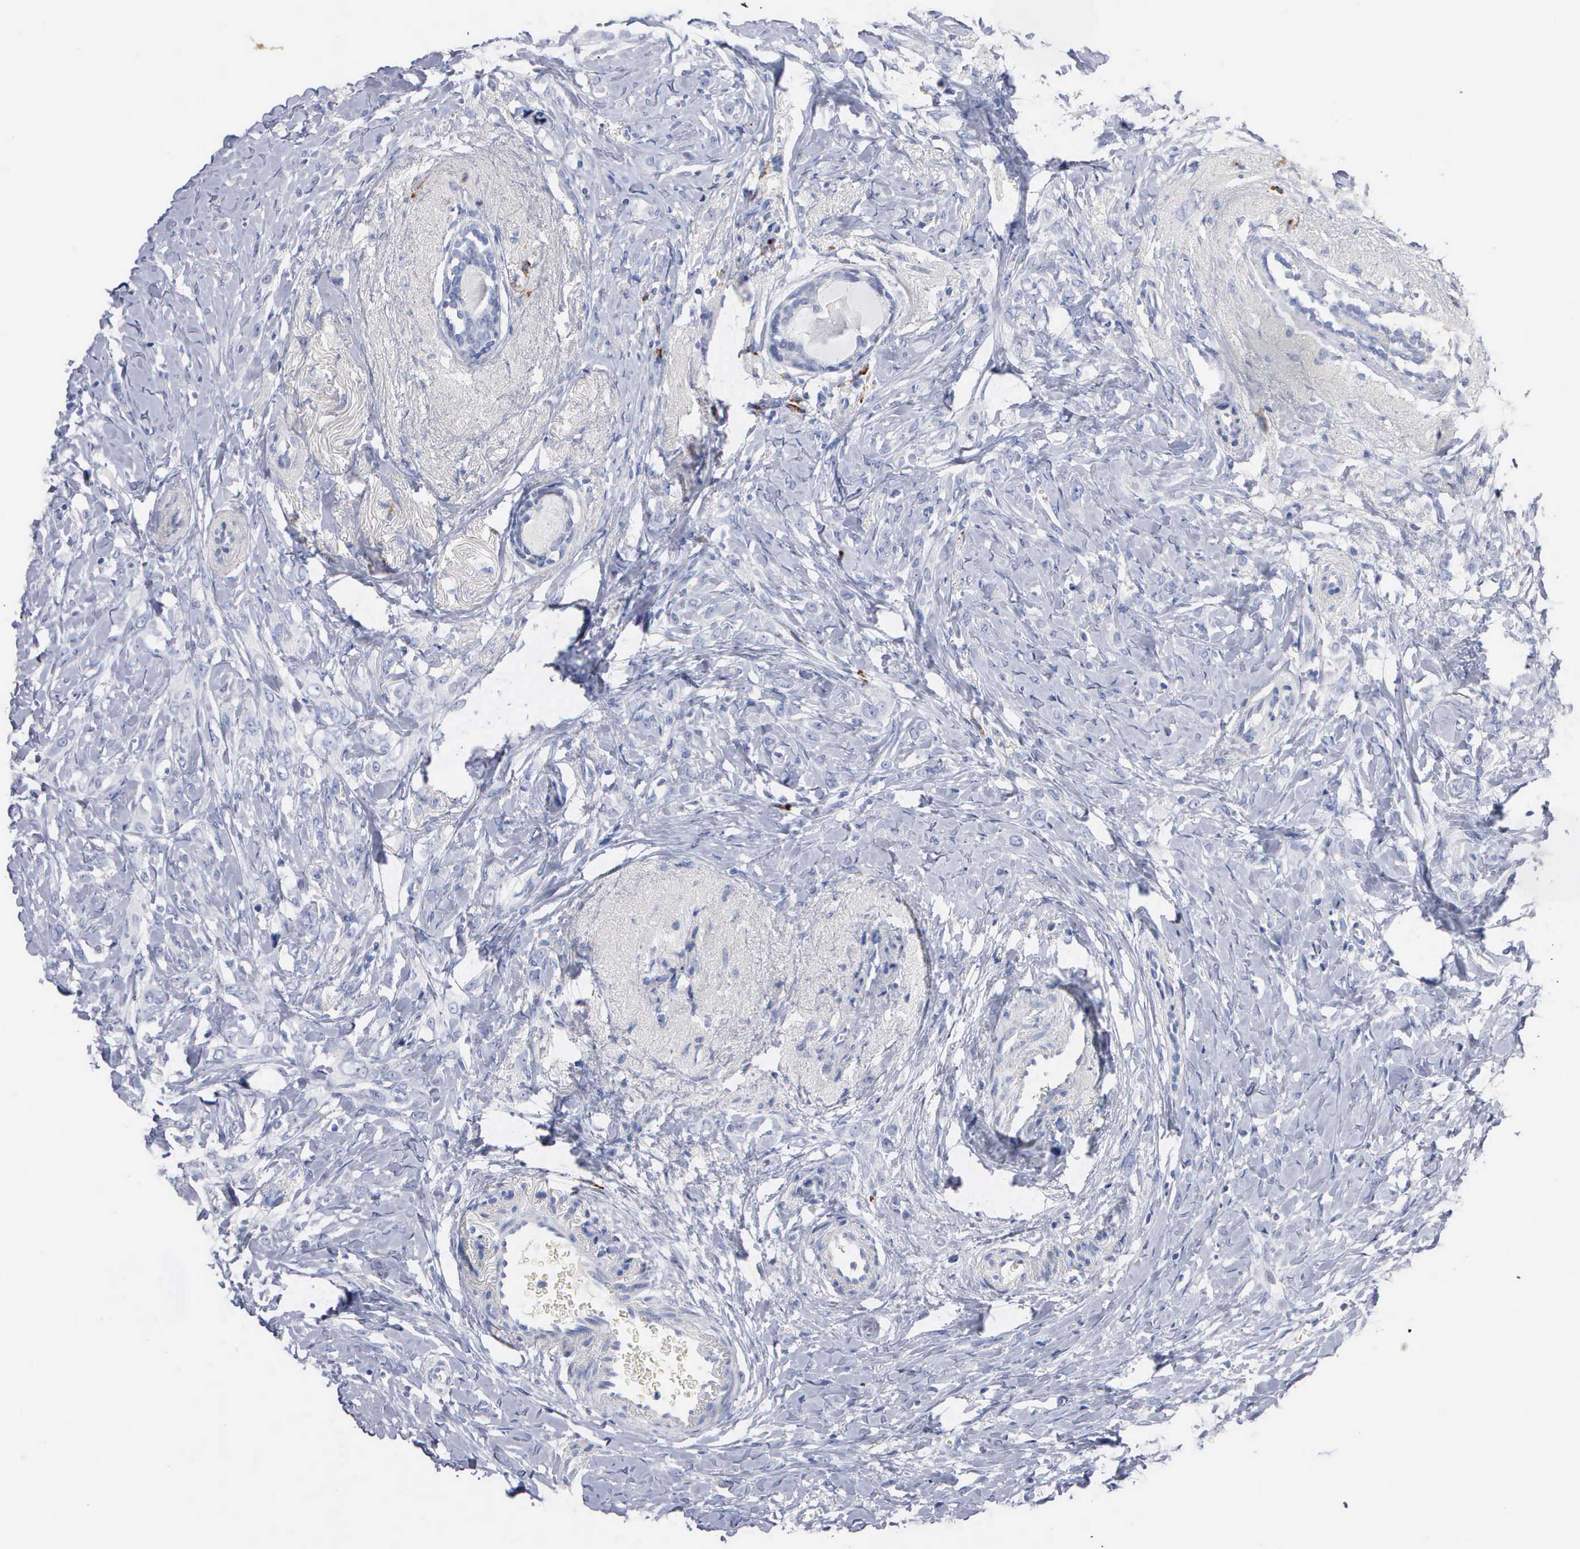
{"staining": {"intensity": "negative", "quantity": "none", "location": "none"}, "tissue": "breast cancer", "cell_type": "Tumor cells", "image_type": "cancer", "snomed": [{"axis": "morphology", "description": "Lobular carcinoma"}, {"axis": "topography", "description": "Breast"}], "caption": "Tumor cells are negative for protein expression in human breast cancer (lobular carcinoma).", "gene": "ASPHD2", "patient": {"sex": "female", "age": 57}}